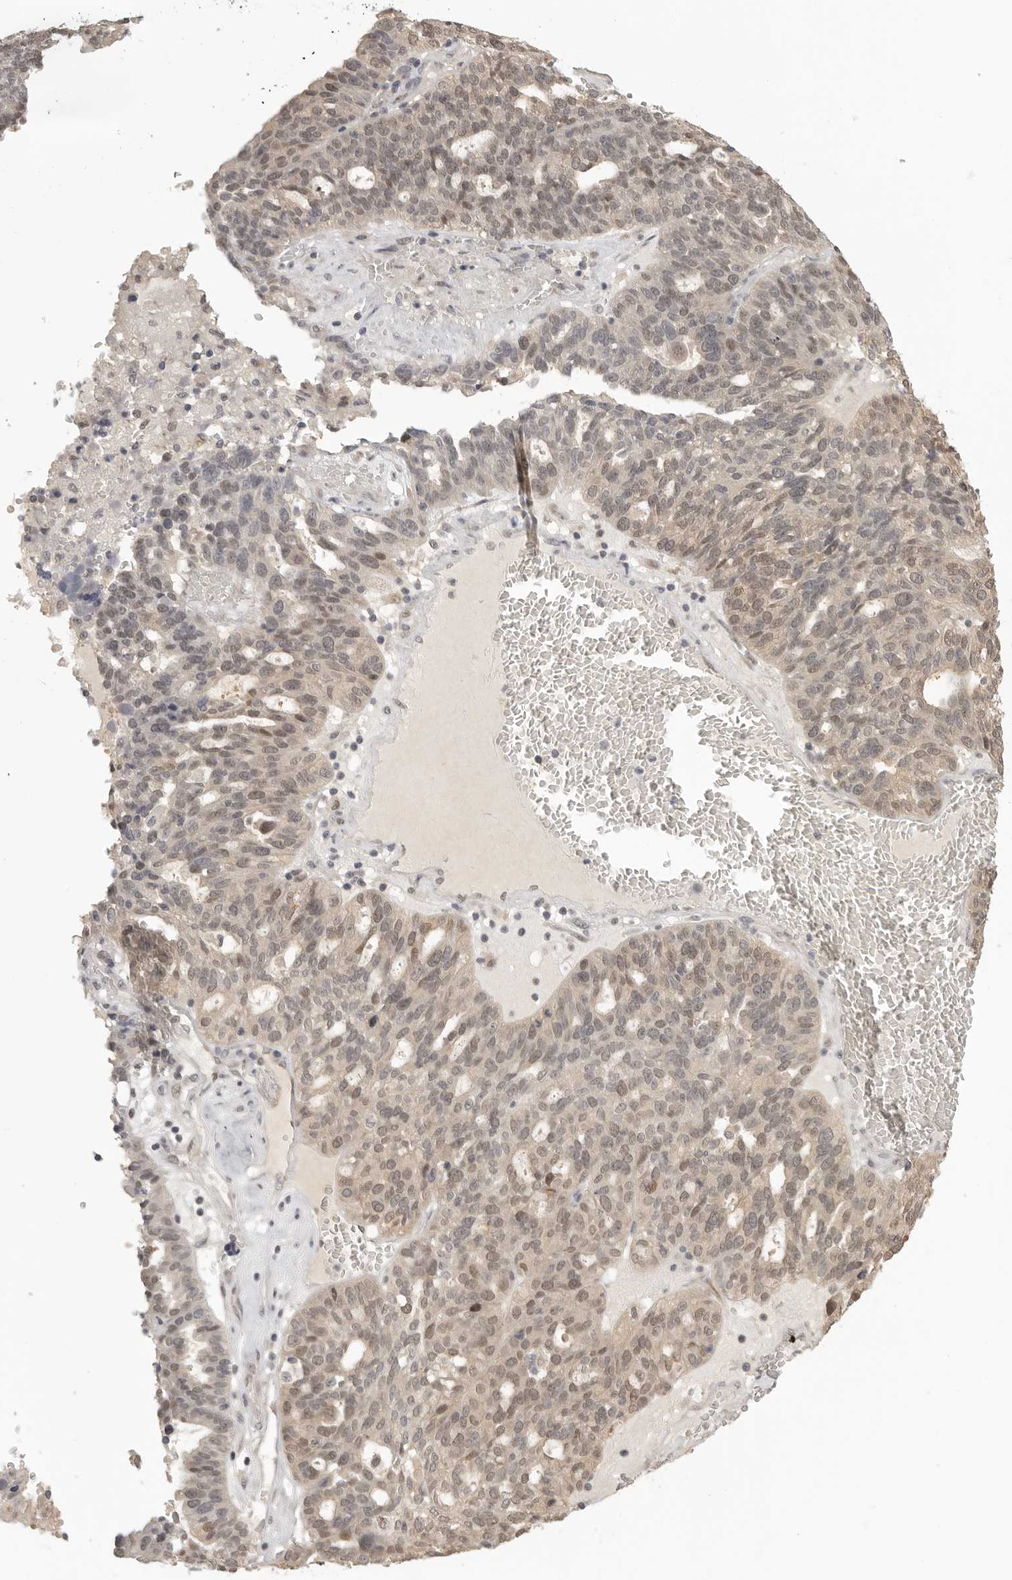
{"staining": {"intensity": "moderate", "quantity": "25%-75%", "location": "nuclear"}, "tissue": "ovarian cancer", "cell_type": "Tumor cells", "image_type": "cancer", "snomed": [{"axis": "morphology", "description": "Cystadenocarcinoma, serous, NOS"}, {"axis": "topography", "description": "Ovary"}], "caption": "There is medium levels of moderate nuclear expression in tumor cells of serous cystadenocarcinoma (ovarian), as demonstrated by immunohistochemical staining (brown color).", "gene": "UROD", "patient": {"sex": "female", "age": 59}}